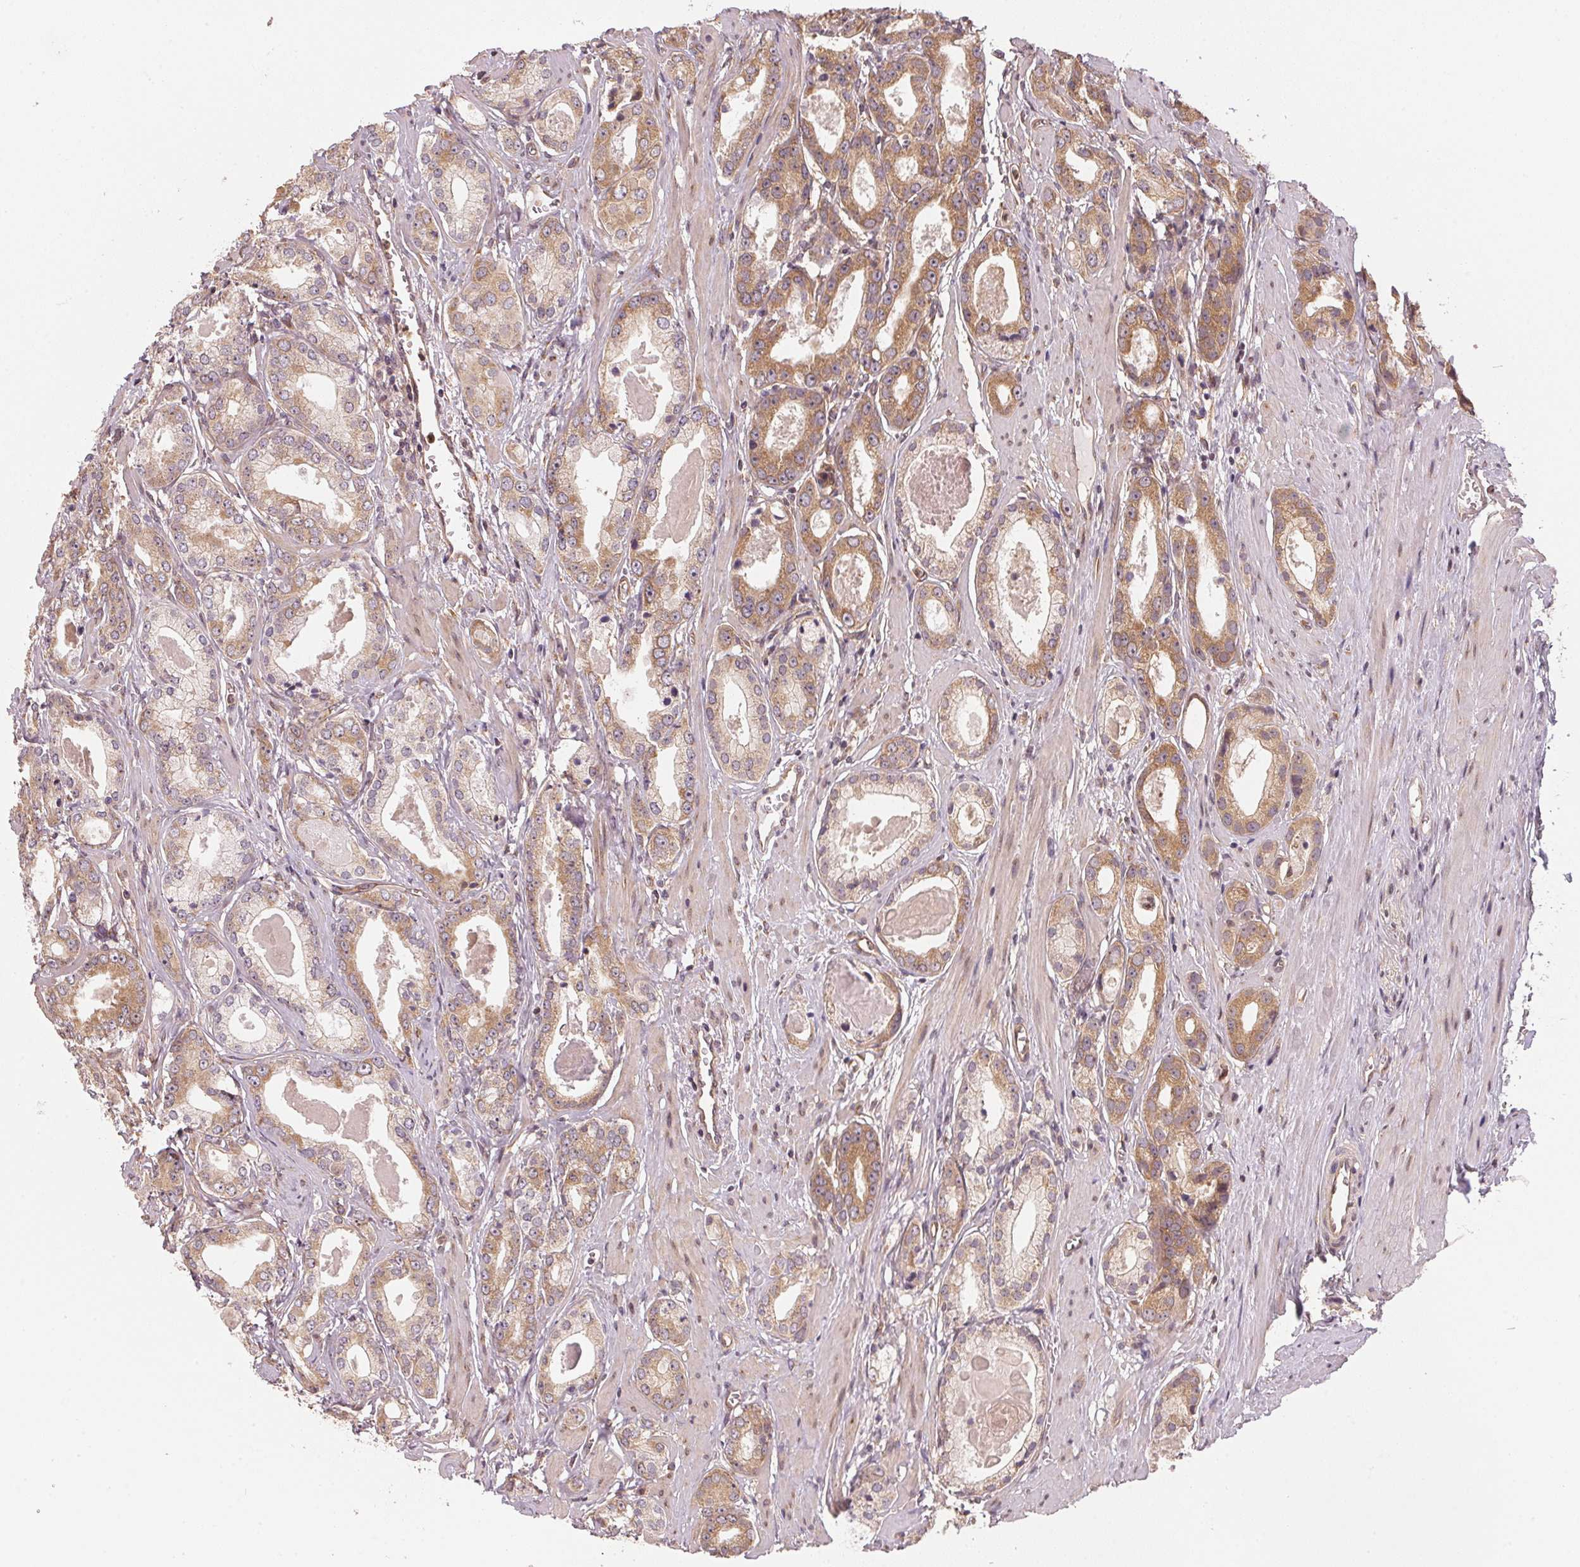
{"staining": {"intensity": "moderate", "quantity": ">75%", "location": "cytoplasmic/membranous"}, "tissue": "prostate cancer", "cell_type": "Tumor cells", "image_type": "cancer", "snomed": [{"axis": "morphology", "description": "Adenocarcinoma, NOS"}, {"axis": "morphology", "description": "Adenocarcinoma, Low grade"}, {"axis": "topography", "description": "Prostate"}], "caption": "Approximately >75% of tumor cells in human prostate low-grade adenocarcinoma show moderate cytoplasmic/membranous protein staining as visualized by brown immunohistochemical staining.", "gene": "STRN4", "patient": {"sex": "male", "age": 64}}